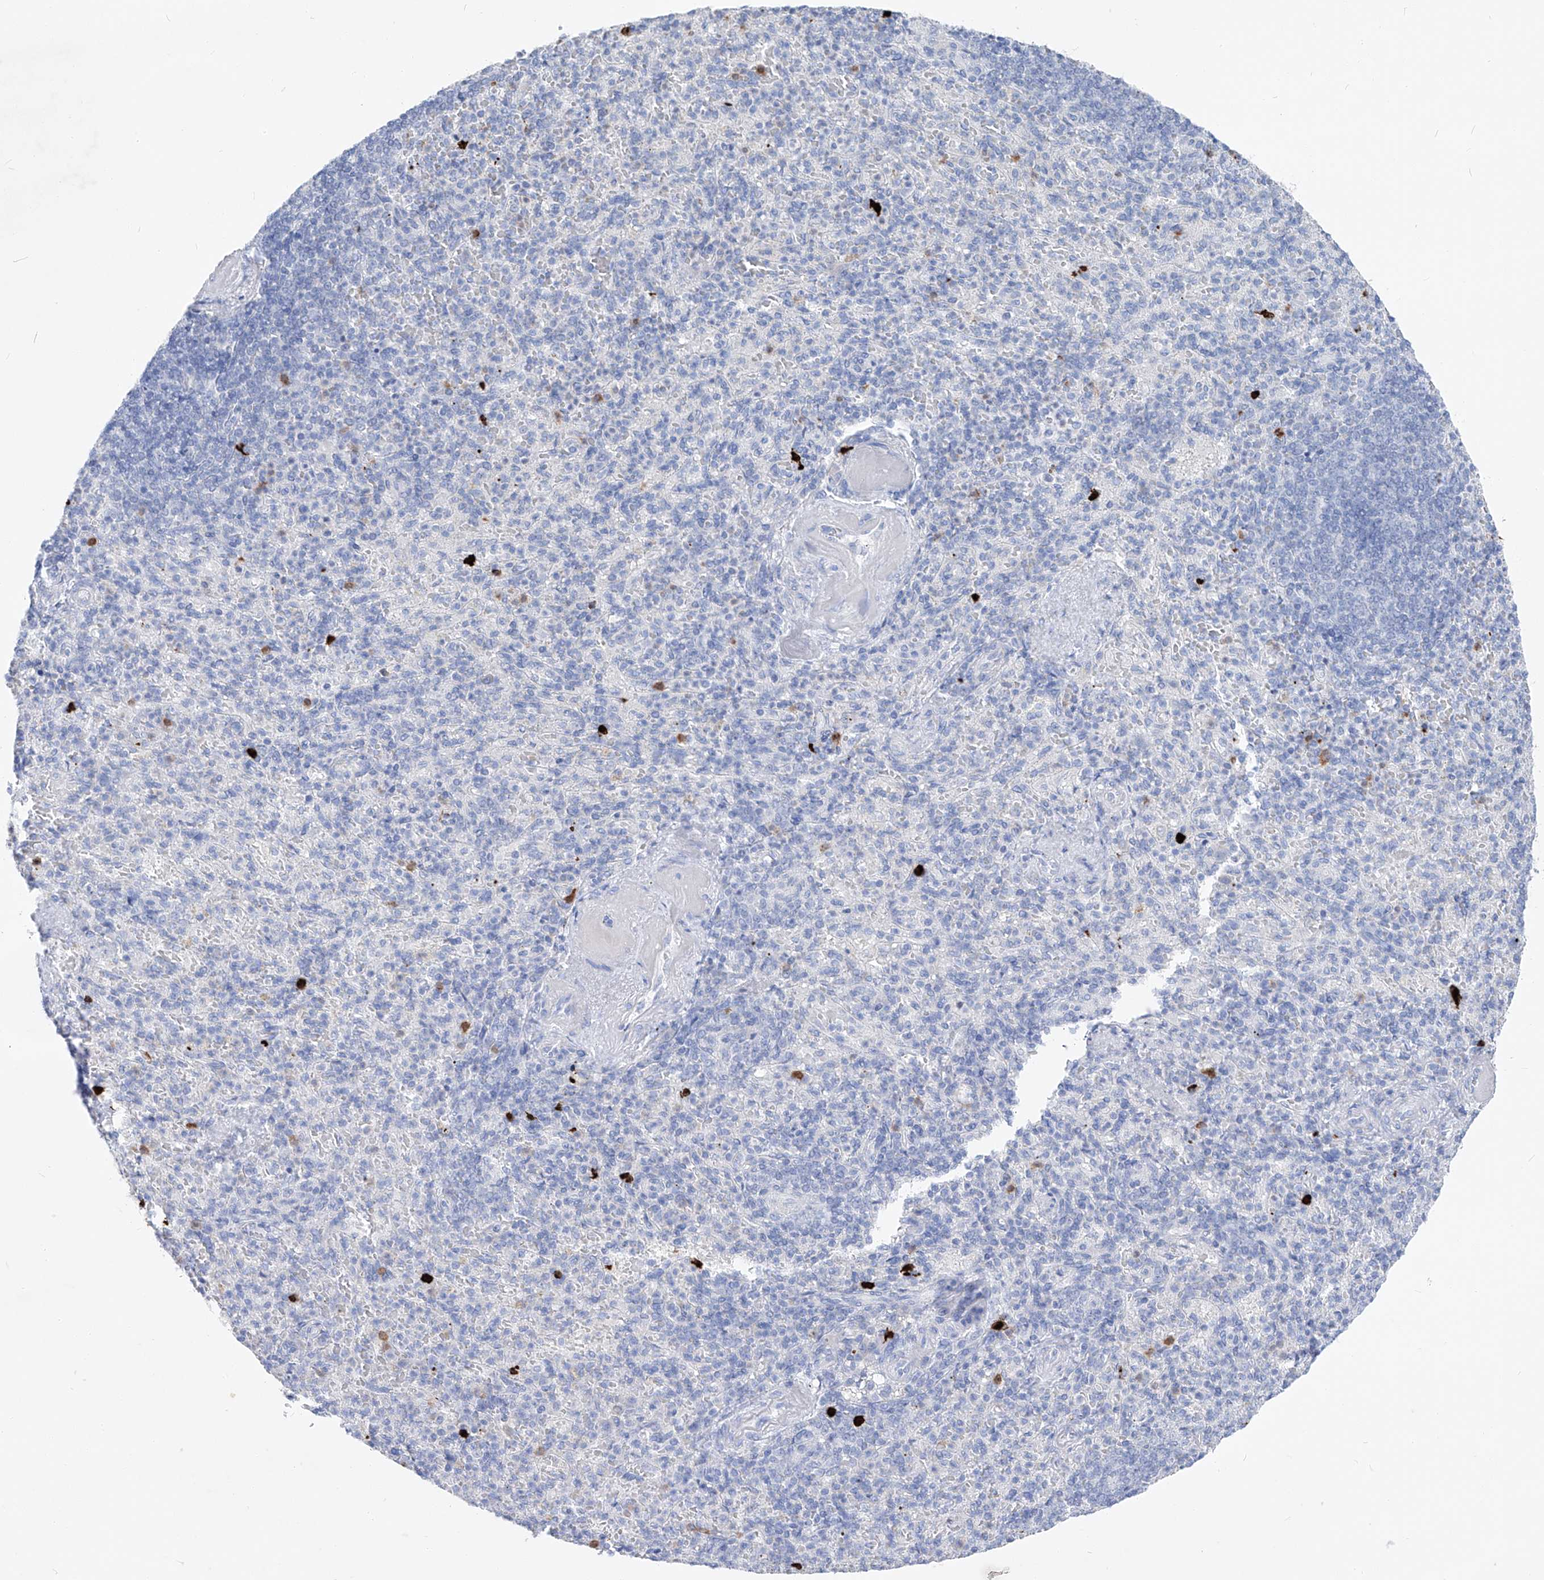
{"staining": {"intensity": "strong", "quantity": "<25%", "location": "cytoplasmic/membranous"}, "tissue": "spleen", "cell_type": "Cells in red pulp", "image_type": "normal", "snomed": [{"axis": "morphology", "description": "Normal tissue, NOS"}, {"axis": "topography", "description": "Spleen"}], "caption": "Spleen stained with DAB immunohistochemistry (IHC) exhibits medium levels of strong cytoplasmic/membranous positivity in approximately <25% of cells in red pulp. The protein is shown in brown color, while the nuclei are stained blue.", "gene": "FRS3", "patient": {"sex": "female", "age": 74}}